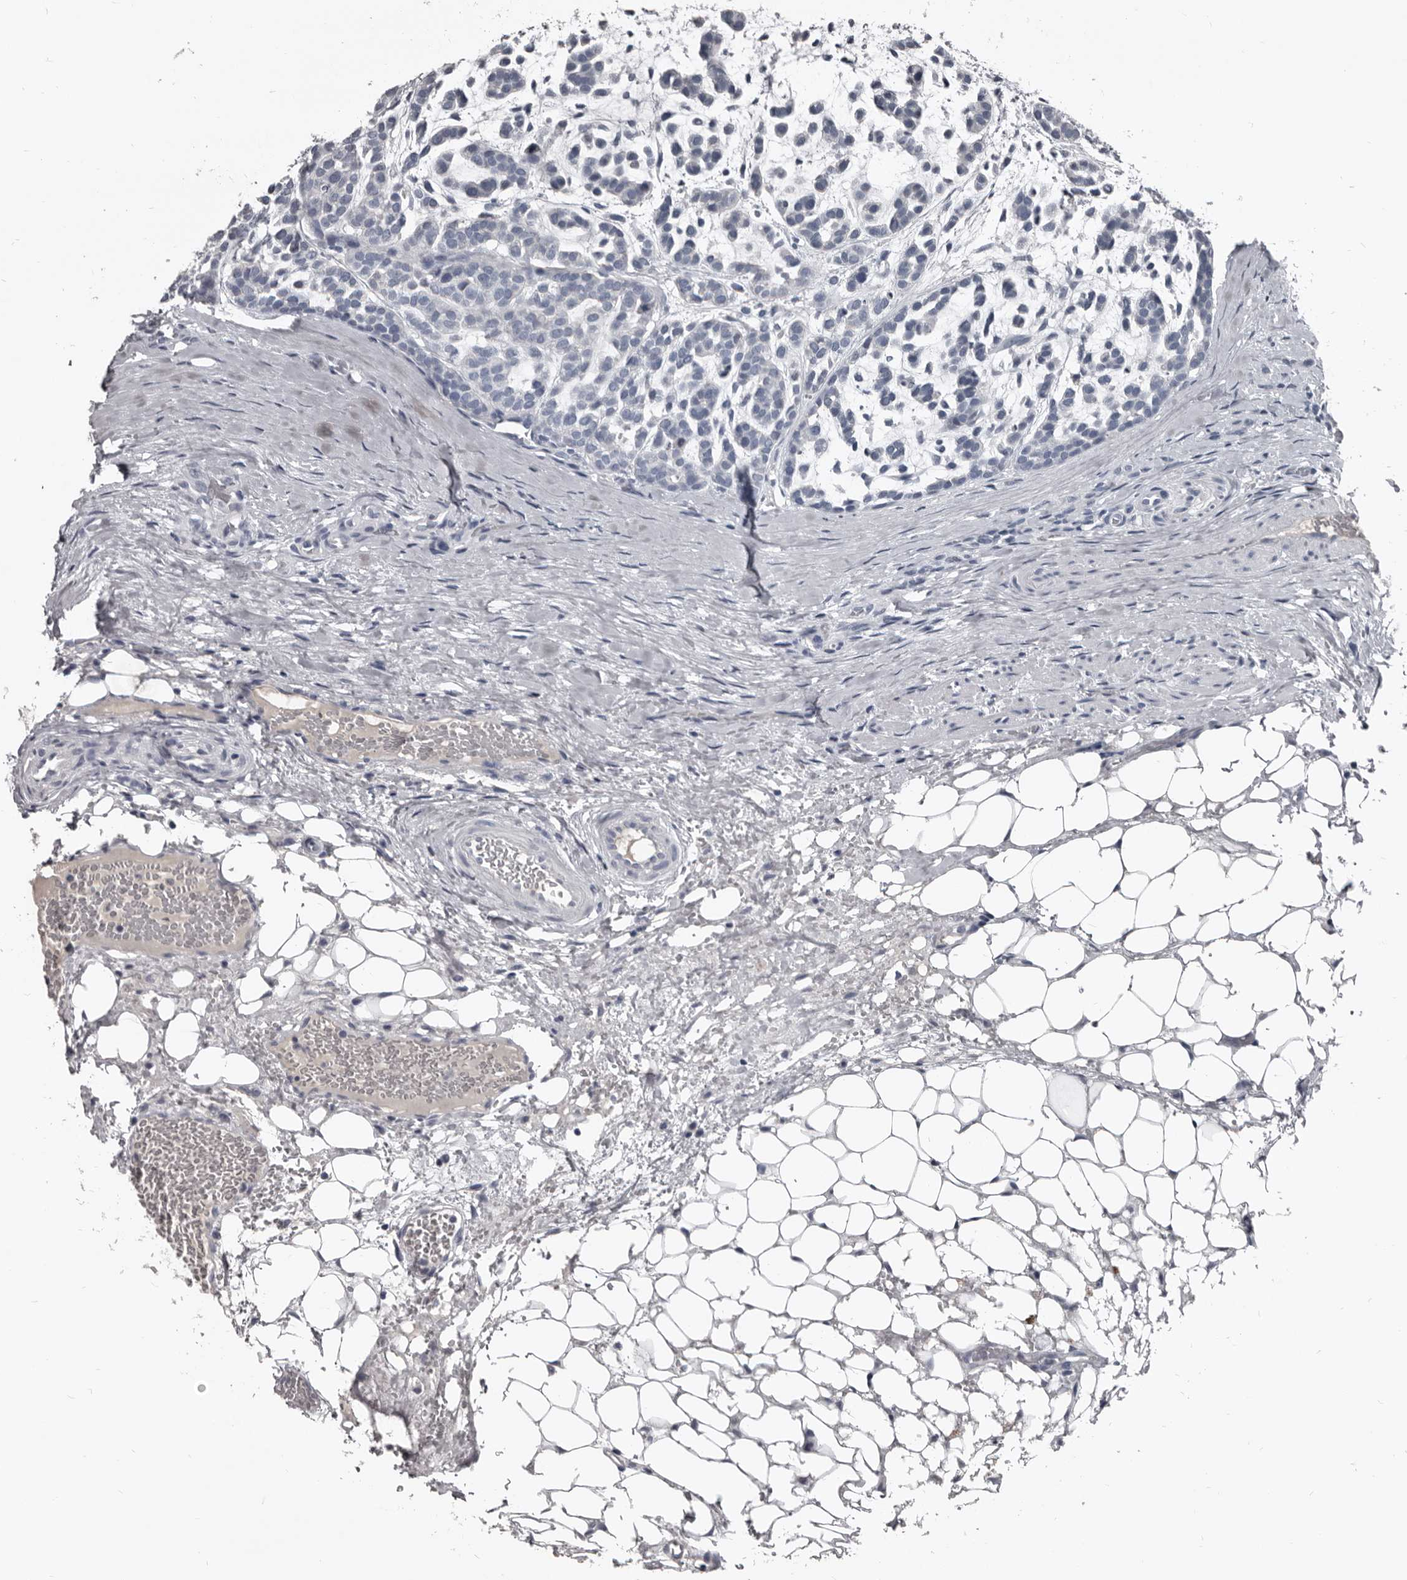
{"staining": {"intensity": "negative", "quantity": "none", "location": "none"}, "tissue": "head and neck cancer", "cell_type": "Tumor cells", "image_type": "cancer", "snomed": [{"axis": "morphology", "description": "Adenocarcinoma, NOS"}, {"axis": "morphology", "description": "Adenoma, NOS"}, {"axis": "topography", "description": "Head-Neck"}], "caption": "Immunohistochemistry of head and neck cancer (adenoma) exhibits no staining in tumor cells.", "gene": "GREB1", "patient": {"sex": "female", "age": 55}}